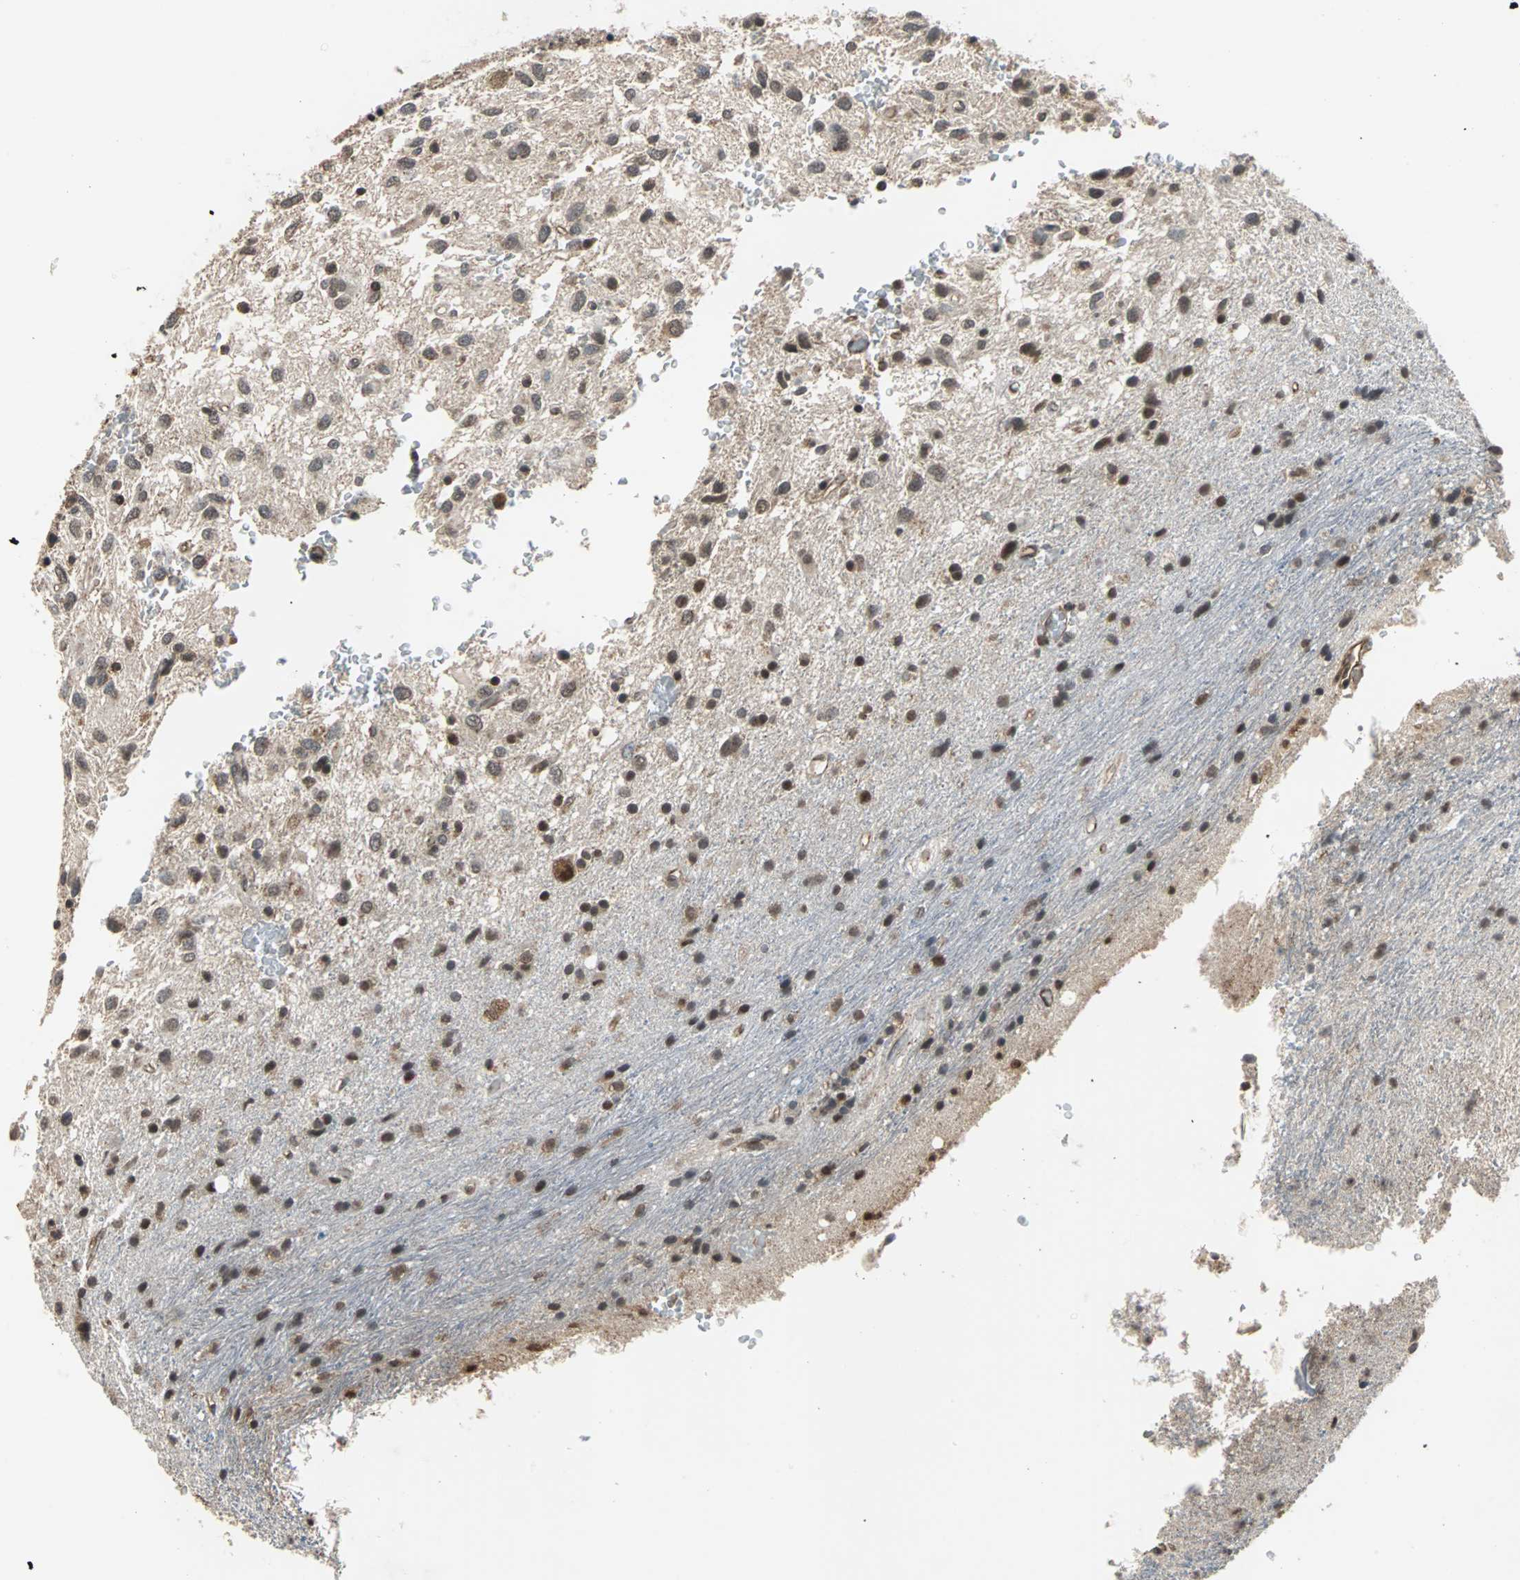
{"staining": {"intensity": "moderate", "quantity": ">75%", "location": "cytoplasmic/membranous"}, "tissue": "glioma", "cell_type": "Tumor cells", "image_type": "cancer", "snomed": [{"axis": "morphology", "description": "Glioma, malignant, Low grade"}, {"axis": "topography", "description": "Brain"}], "caption": "Tumor cells display medium levels of moderate cytoplasmic/membranous staining in about >75% of cells in glioma.", "gene": "LSR", "patient": {"sex": "male", "age": 77}}